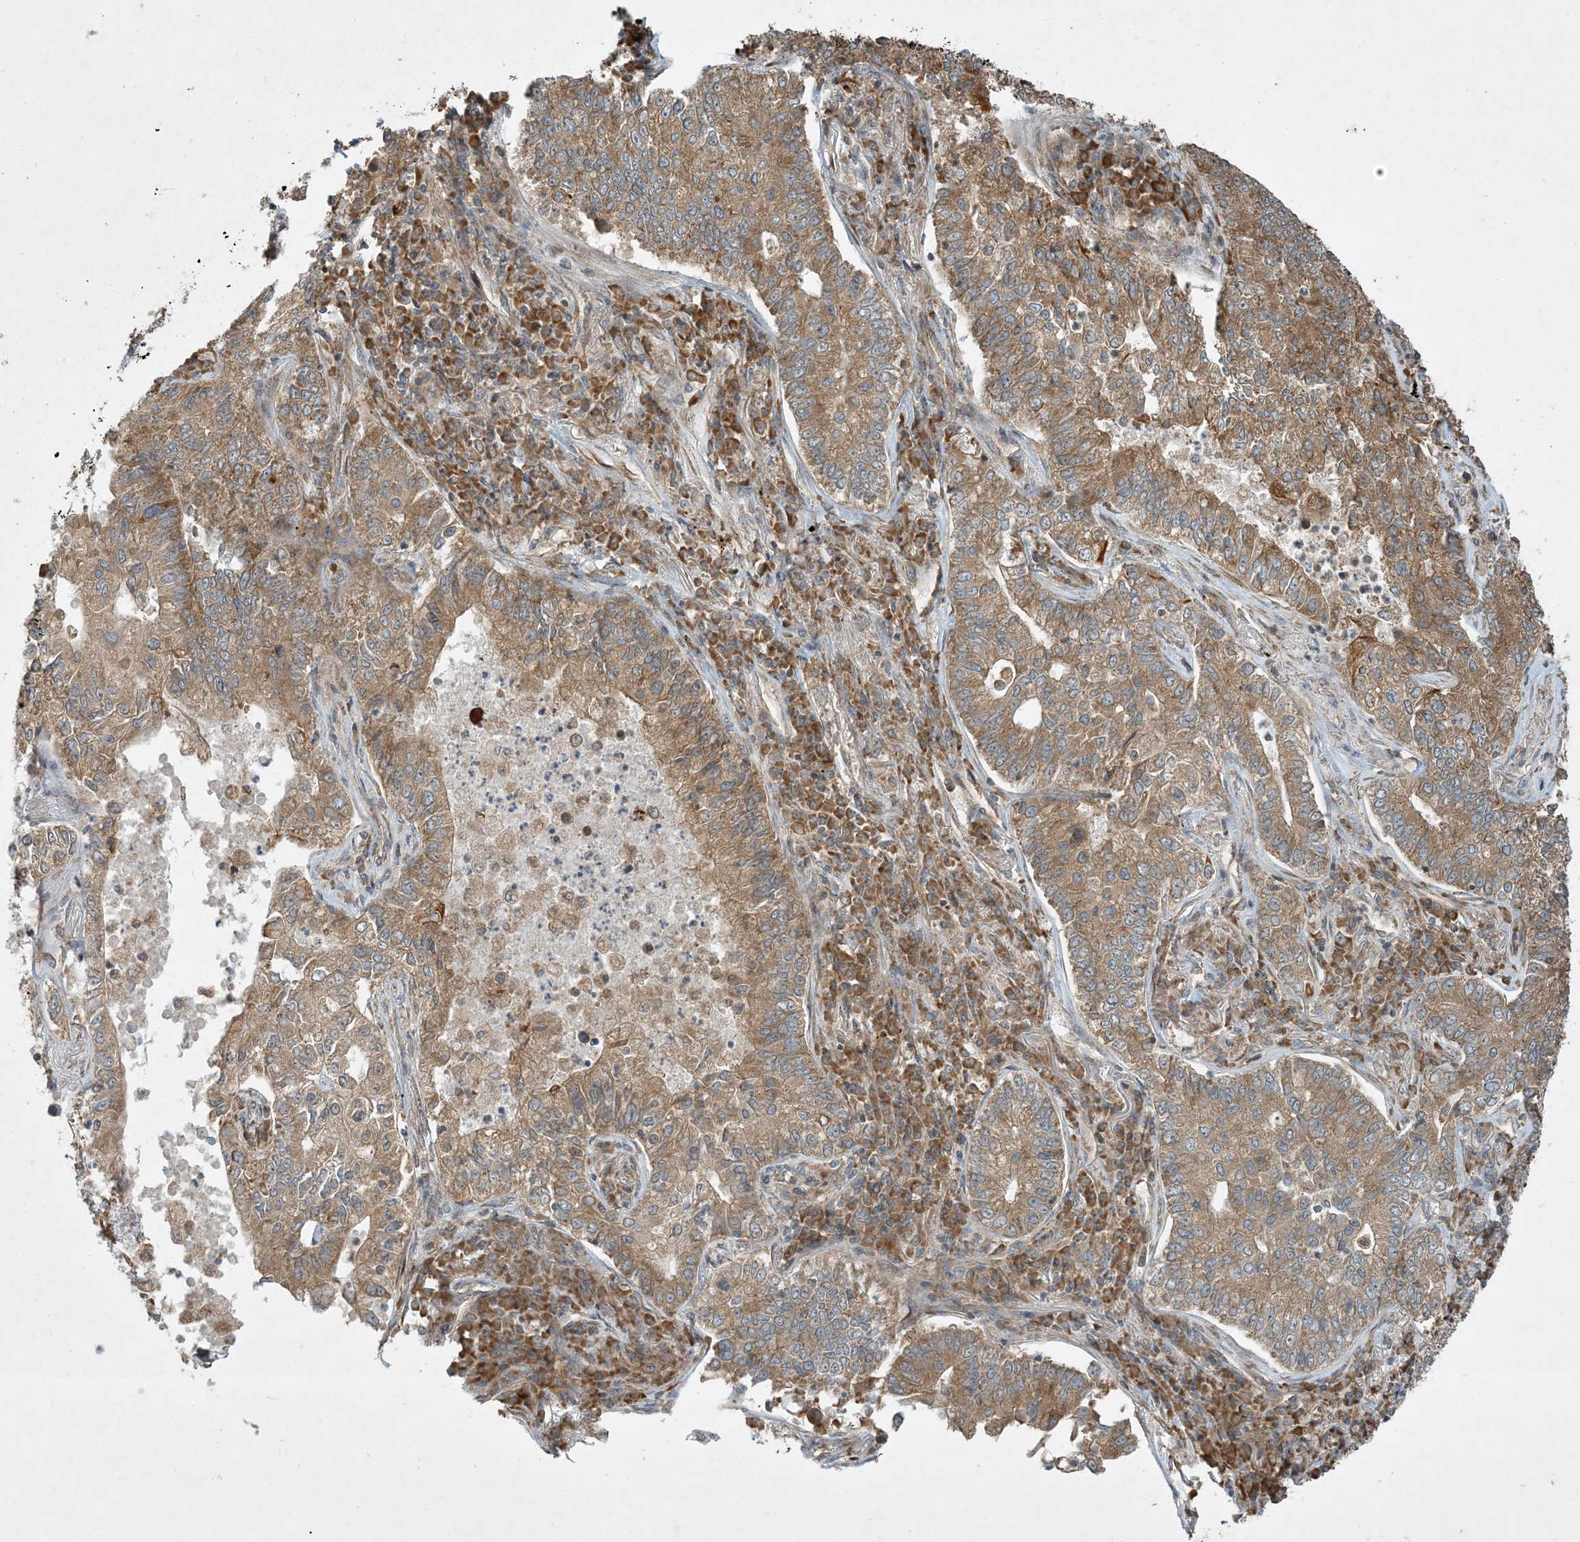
{"staining": {"intensity": "moderate", "quantity": ">75%", "location": "cytoplasmic/membranous"}, "tissue": "lung cancer", "cell_type": "Tumor cells", "image_type": "cancer", "snomed": [{"axis": "morphology", "description": "Adenocarcinoma, NOS"}, {"axis": "topography", "description": "Lung"}], "caption": "This photomicrograph reveals lung cancer (adenocarcinoma) stained with IHC to label a protein in brown. The cytoplasmic/membranous of tumor cells show moderate positivity for the protein. Nuclei are counter-stained blue.", "gene": "COMMD8", "patient": {"sex": "male", "age": 49}}